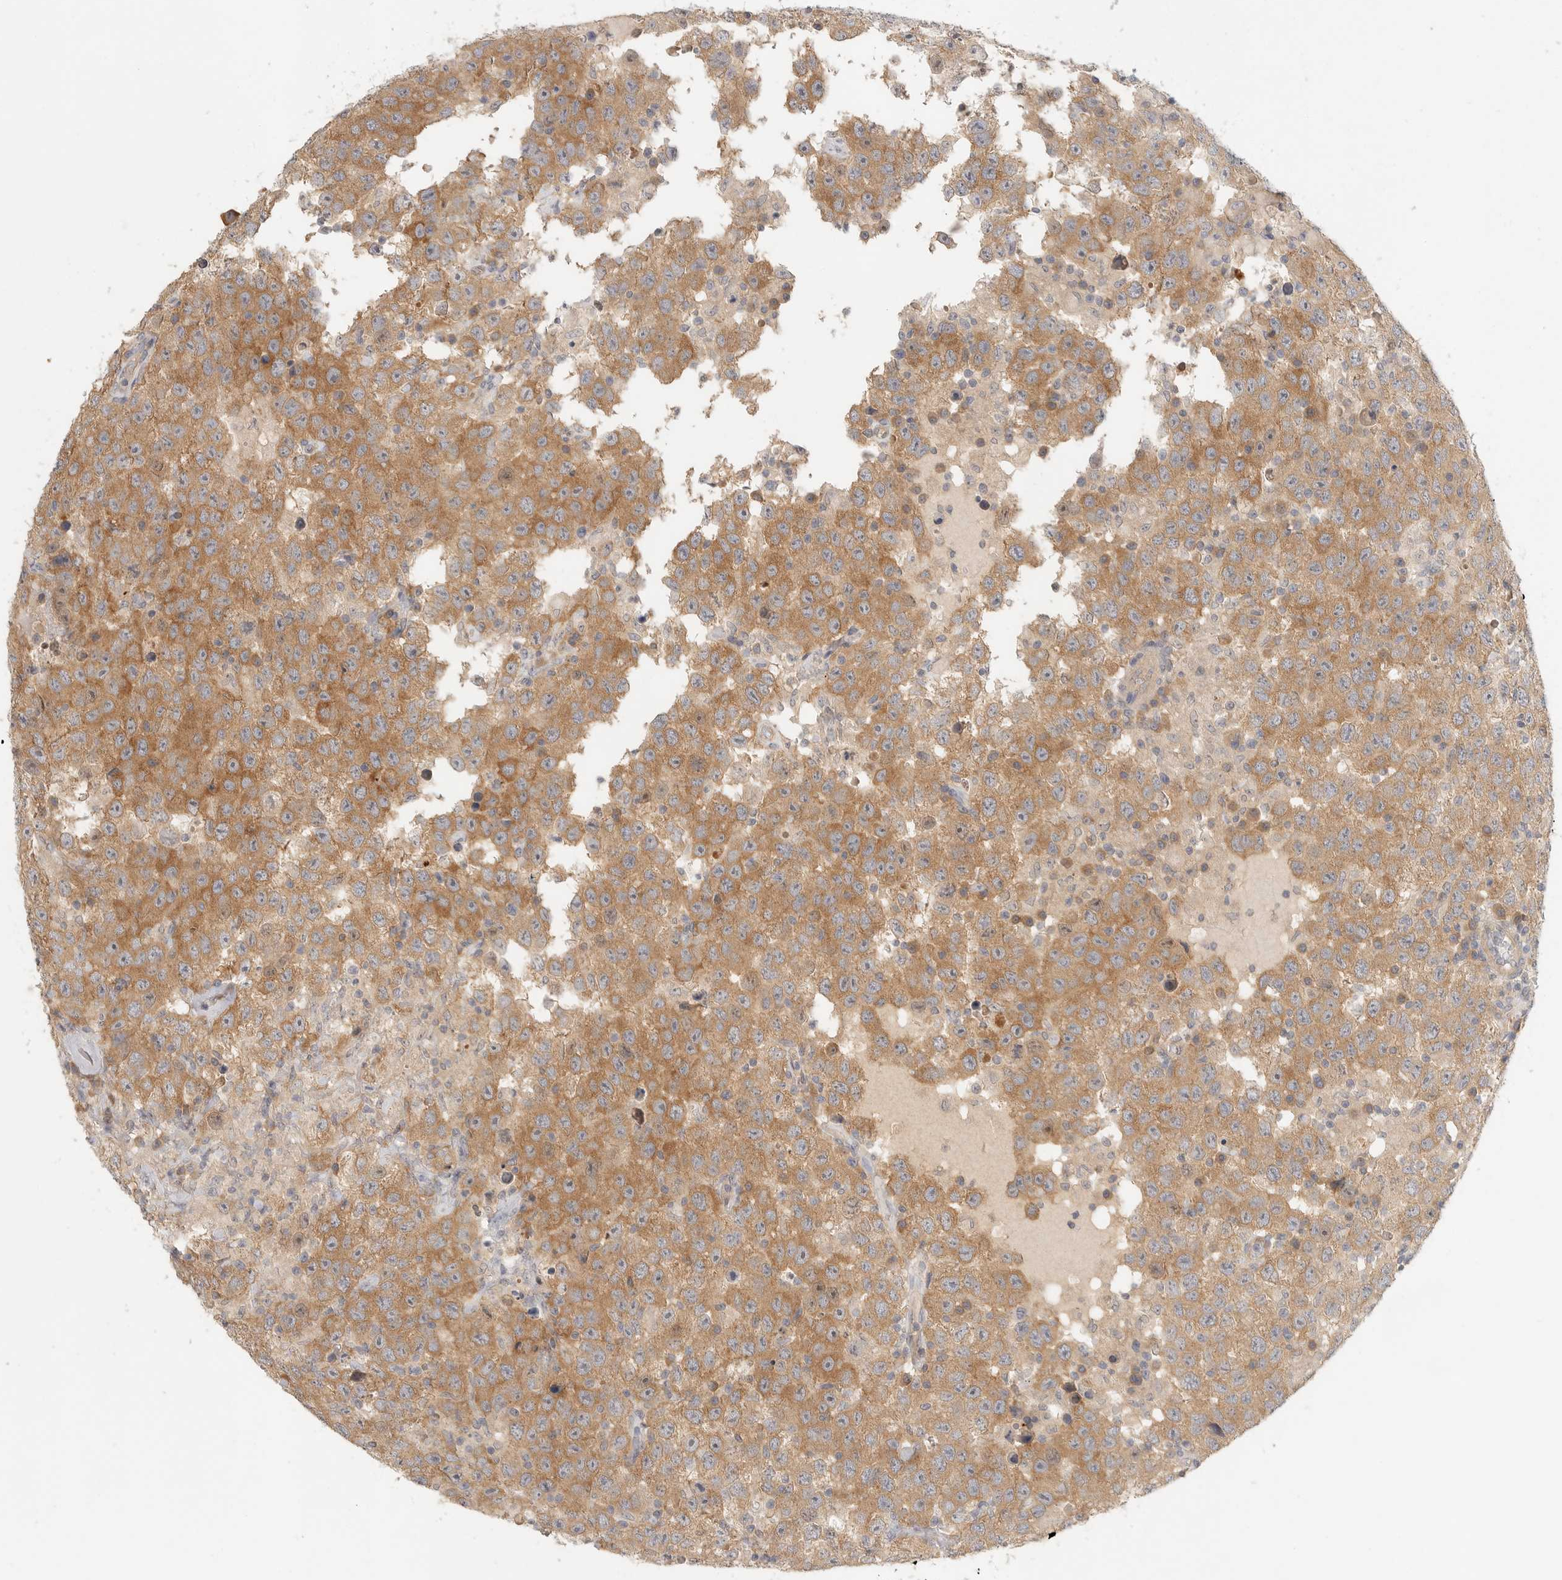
{"staining": {"intensity": "moderate", "quantity": ">75%", "location": "cytoplasmic/membranous"}, "tissue": "testis cancer", "cell_type": "Tumor cells", "image_type": "cancer", "snomed": [{"axis": "morphology", "description": "Seminoma, NOS"}, {"axis": "topography", "description": "Testis"}], "caption": "A brown stain labels moderate cytoplasmic/membranous expression of a protein in human seminoma (testis) tumor cells. Nuclei are stained in blue.", "gene": "HDAC6", "patient": {"sex": "male", "age": 41}}